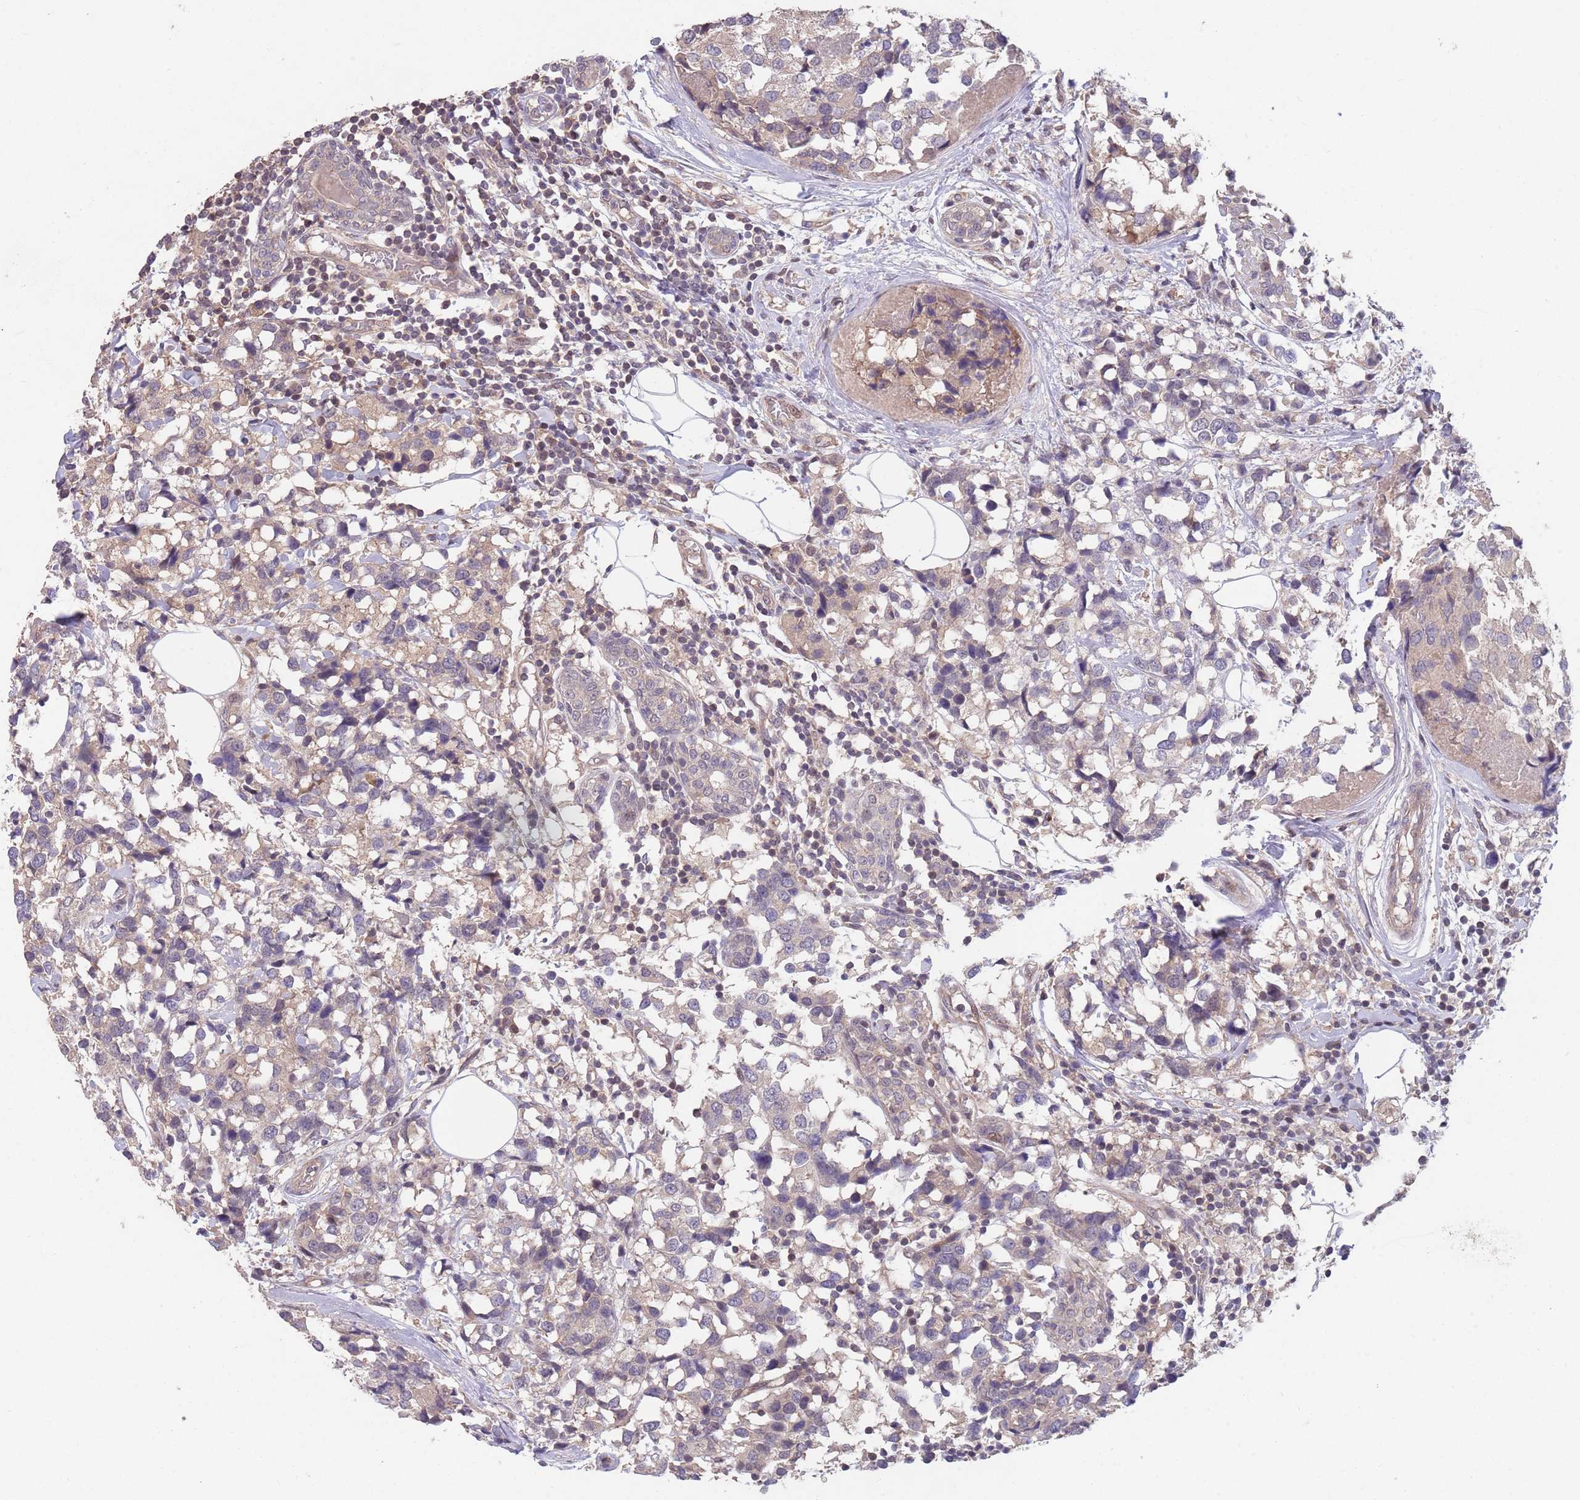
{"staining": {"intensity": "weak", "quantity": "<25%", "location": "cytoplasmic/membranous"}, "tissue": "breast cancer", "cell_type": "Tumor cells", "image_type": "cancer", "snomed": [{"axis": "morphology", "description": "Lobular carcinoma"}, {"axis": "topography", "description": "Breast"}], "caption": "Immunohistochemistry photomicrograph of neoplastic tissue: human lobular carcinoma (breast) stained with DAB (3,3'-diaminobenzidine) demonstrates no significant protein staining in tumor cells.", "gene": "MEI1", "patient": {"sex": "female", "age": 59}}